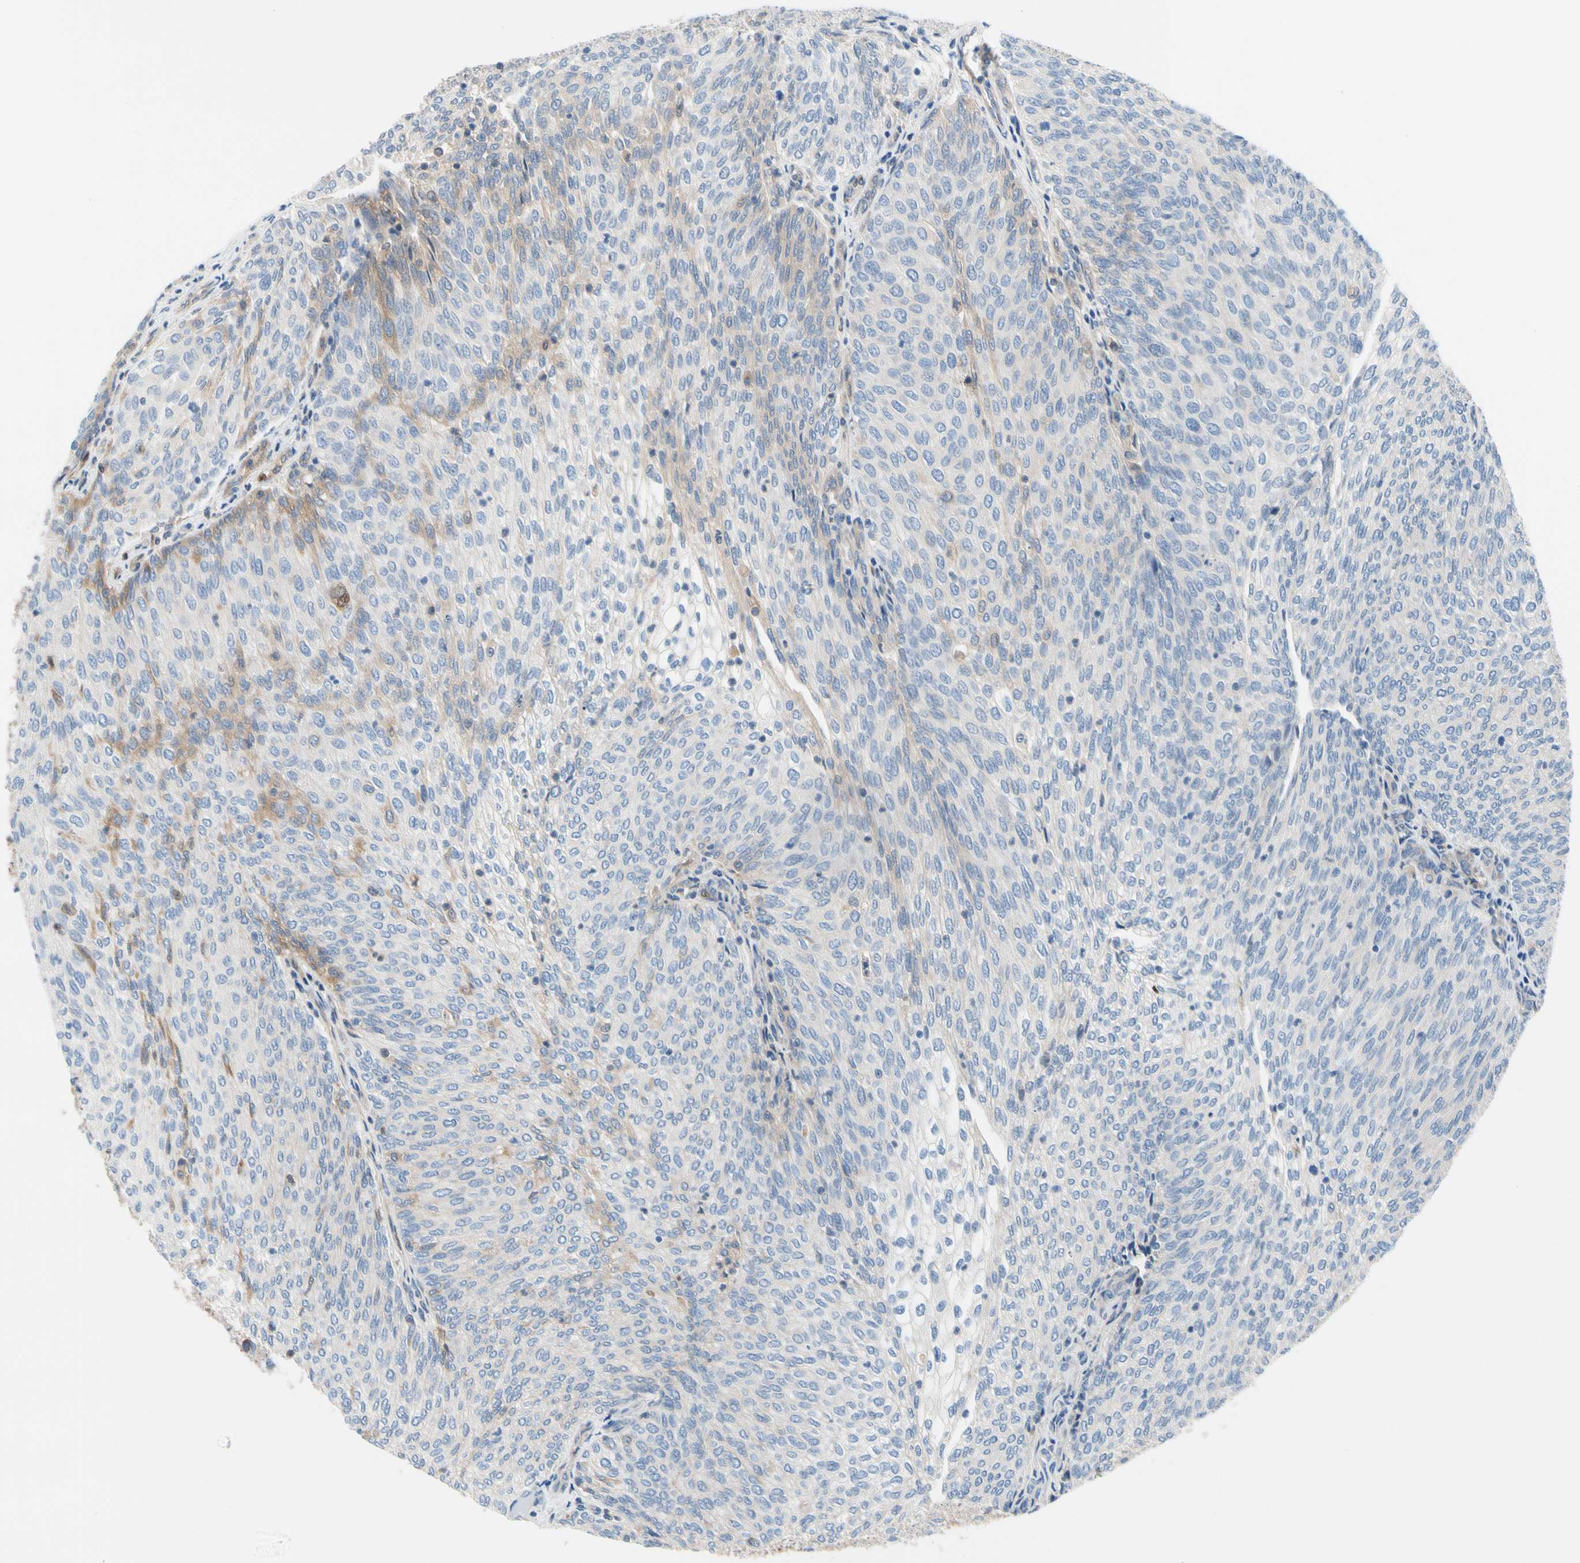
{"staining": {"intensity": "negative", "quantity": "none", "location": "none"}, "tissue": "urothelial cancer", "cell_type": "Tumor cells", "image_type": "cancer", "snomed": [{"axis": "morphology", "description": "Urothelial carcinoma, Low grade"}, {"axis": "topography", "description": "Urinary bladder"}], "caption": "The immunohistochemistry micrograph has no significant positivity in tumor cells of urothelial carcinoma (low-grade) tissue.", "gene": "ENTREP3", "patient": {"sex": "female", "age": 79}}